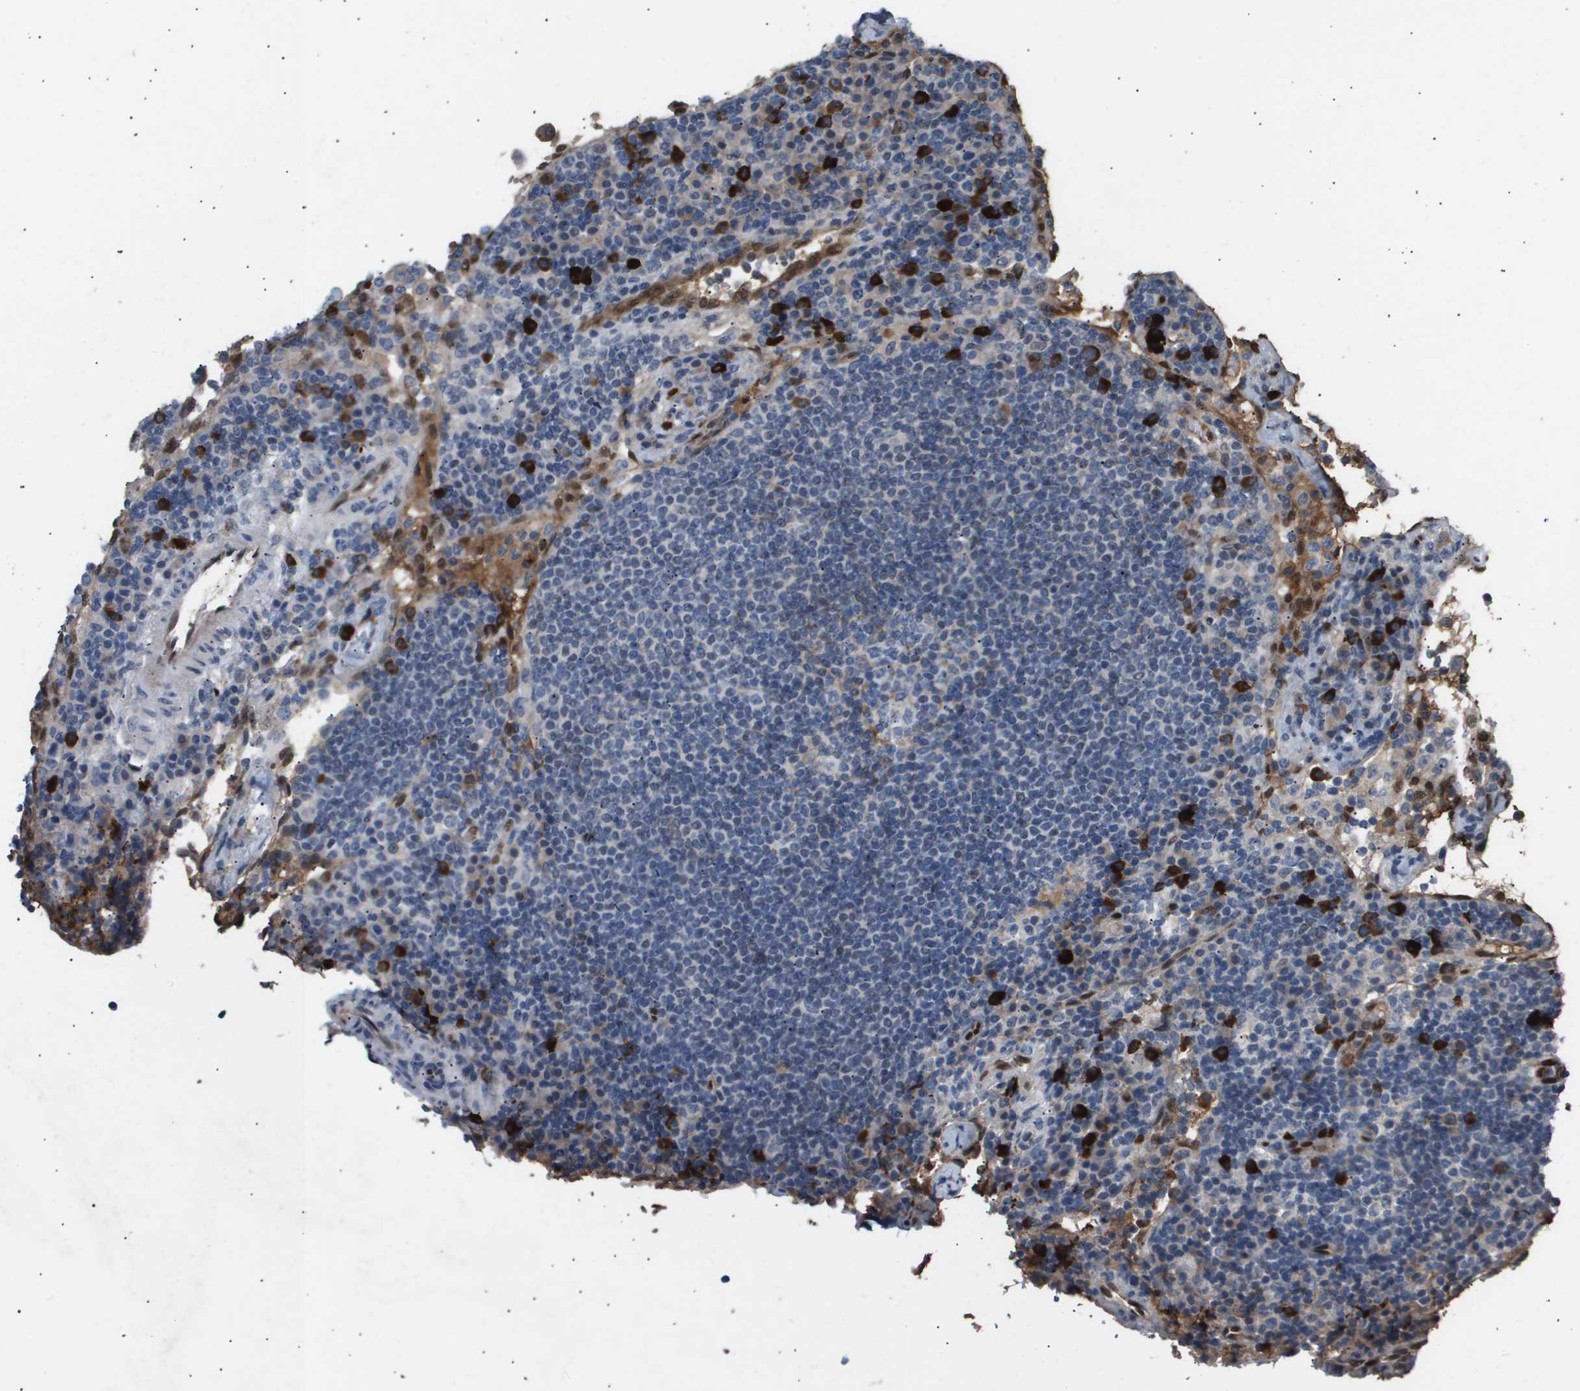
{"staining": {"intensity": "weak", "quantity": "<25%", "location": "cytoplasmic/membranous"}, "tissue": "lymph node", "cell_type": "Germinal center cells", "image_type": "normal", "snomed": [{"axis": "morphology", "description": "Normal tissue, NOS"}, {"axis": "topography", "description": "Lymph node"}], "caption": "Immunohistochemical staining of benign lymph node demonstrates no significant expression in germinal center cells.", "gene": "ERG", "patient": {"sex": "female", "age": 53}}